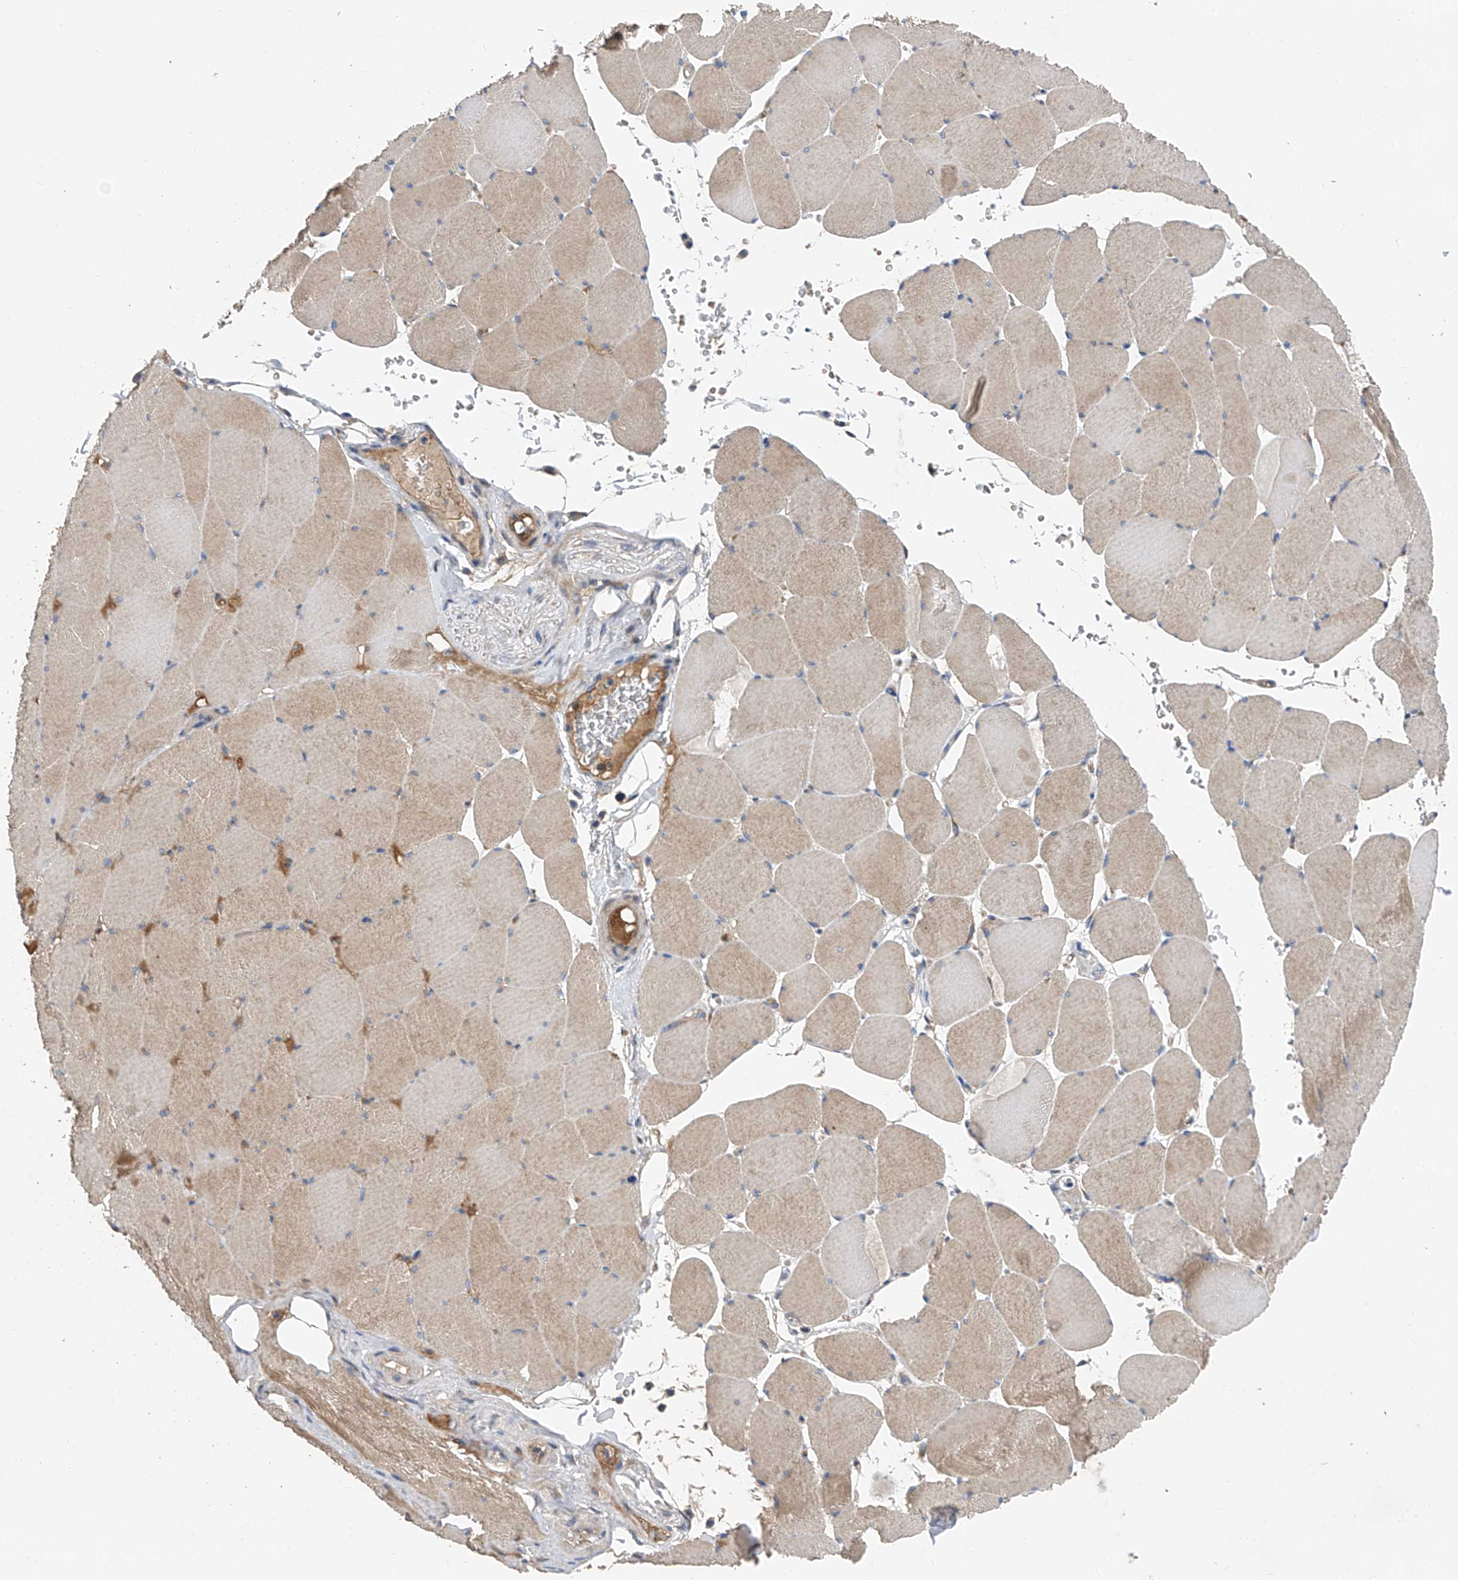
{"staining": {"intensity": "moderate", "quantity": "<25%", "location": "cytoplasmic/membranous"}, "tissue": "skeletal muscle", "cell_type": "Myocytes", "image_type": "normal", "snomed": [{"axis": "morphology", "description": "Normal tissue, NOS"}, {"axis": "topography", "description": "Skeletal muscle"}, {"axis": "topography", "description": "Head-Neck"}], "caption": "High-magnification brightfield microscopy of unremarkable skeletal muscle stained with DAB (3,3'-diaminobenzidine) (brown) and counterstained with hematoxylin (blue). myocytes exhibit moderate cytoplasmic/membranous positivity is seen in about<25% of cells.", "gene": "PTK2", "patient": {"sex": "male", "age": 66}}